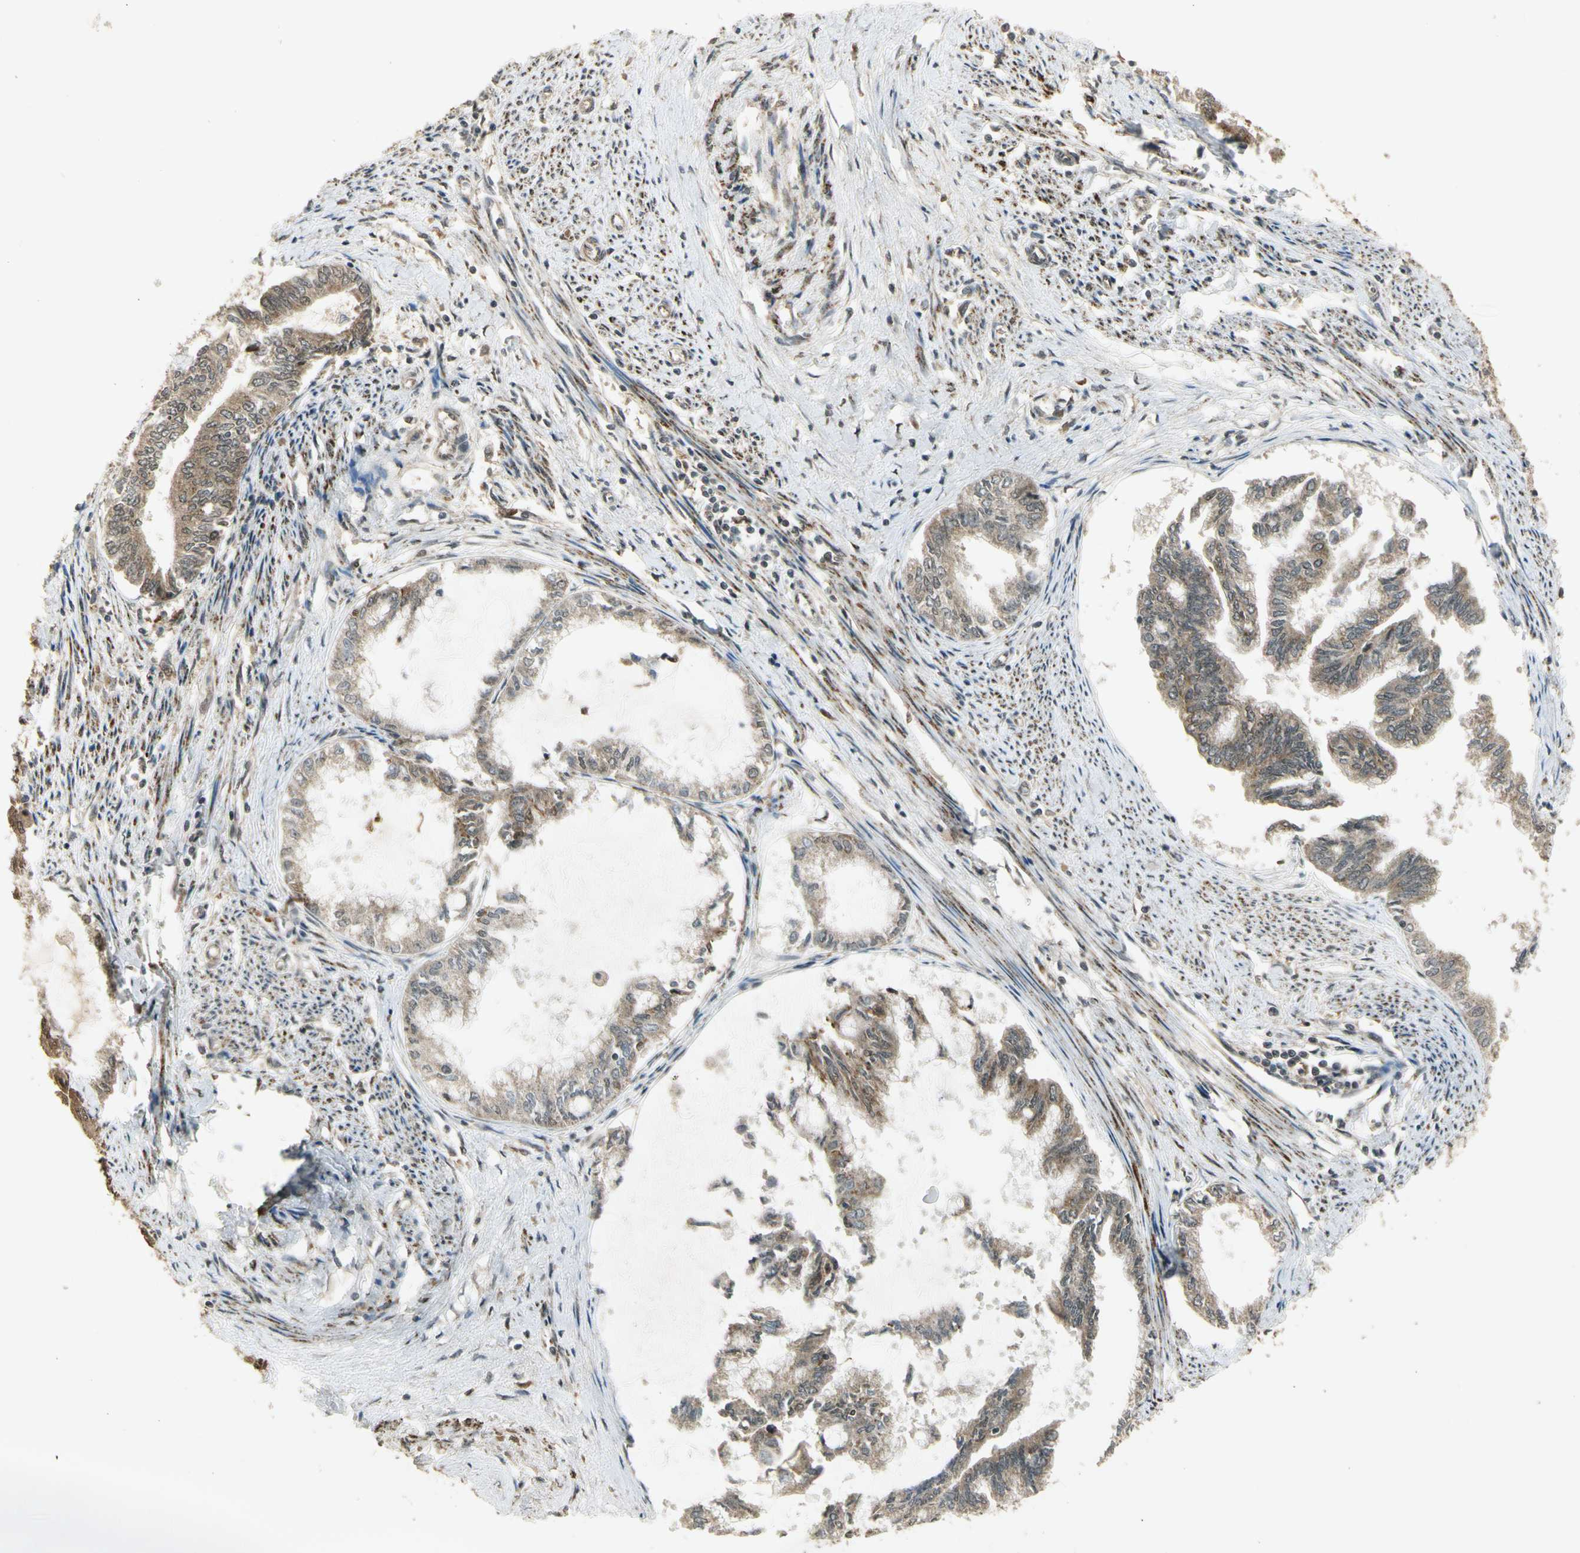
{"staining": {"intensity": "moderate", "quantity": "25%-75%", "location": "cytoplasmic/membranous"}, "tissue": "endometrial cancer", "cell_type": "Tumor cells", "image_type": "cancer", "snomed": [{"axis": "morphology", "description": "Adenocarcinoma, NOS"}, {"axis": "topography", "description": "Endometrium"}], "caption": "Immunohistochemistry (IHC) photomicrograph of human endometrial cancer (adenocarcinoma) stained for a protein (brown), which reveals medium levels of moderate cytoplasmic/membranous positivity in about 25%-75% of tumor cells.", "gene": "ZNF135", "patient": {"sex": "female", "age": 86}}